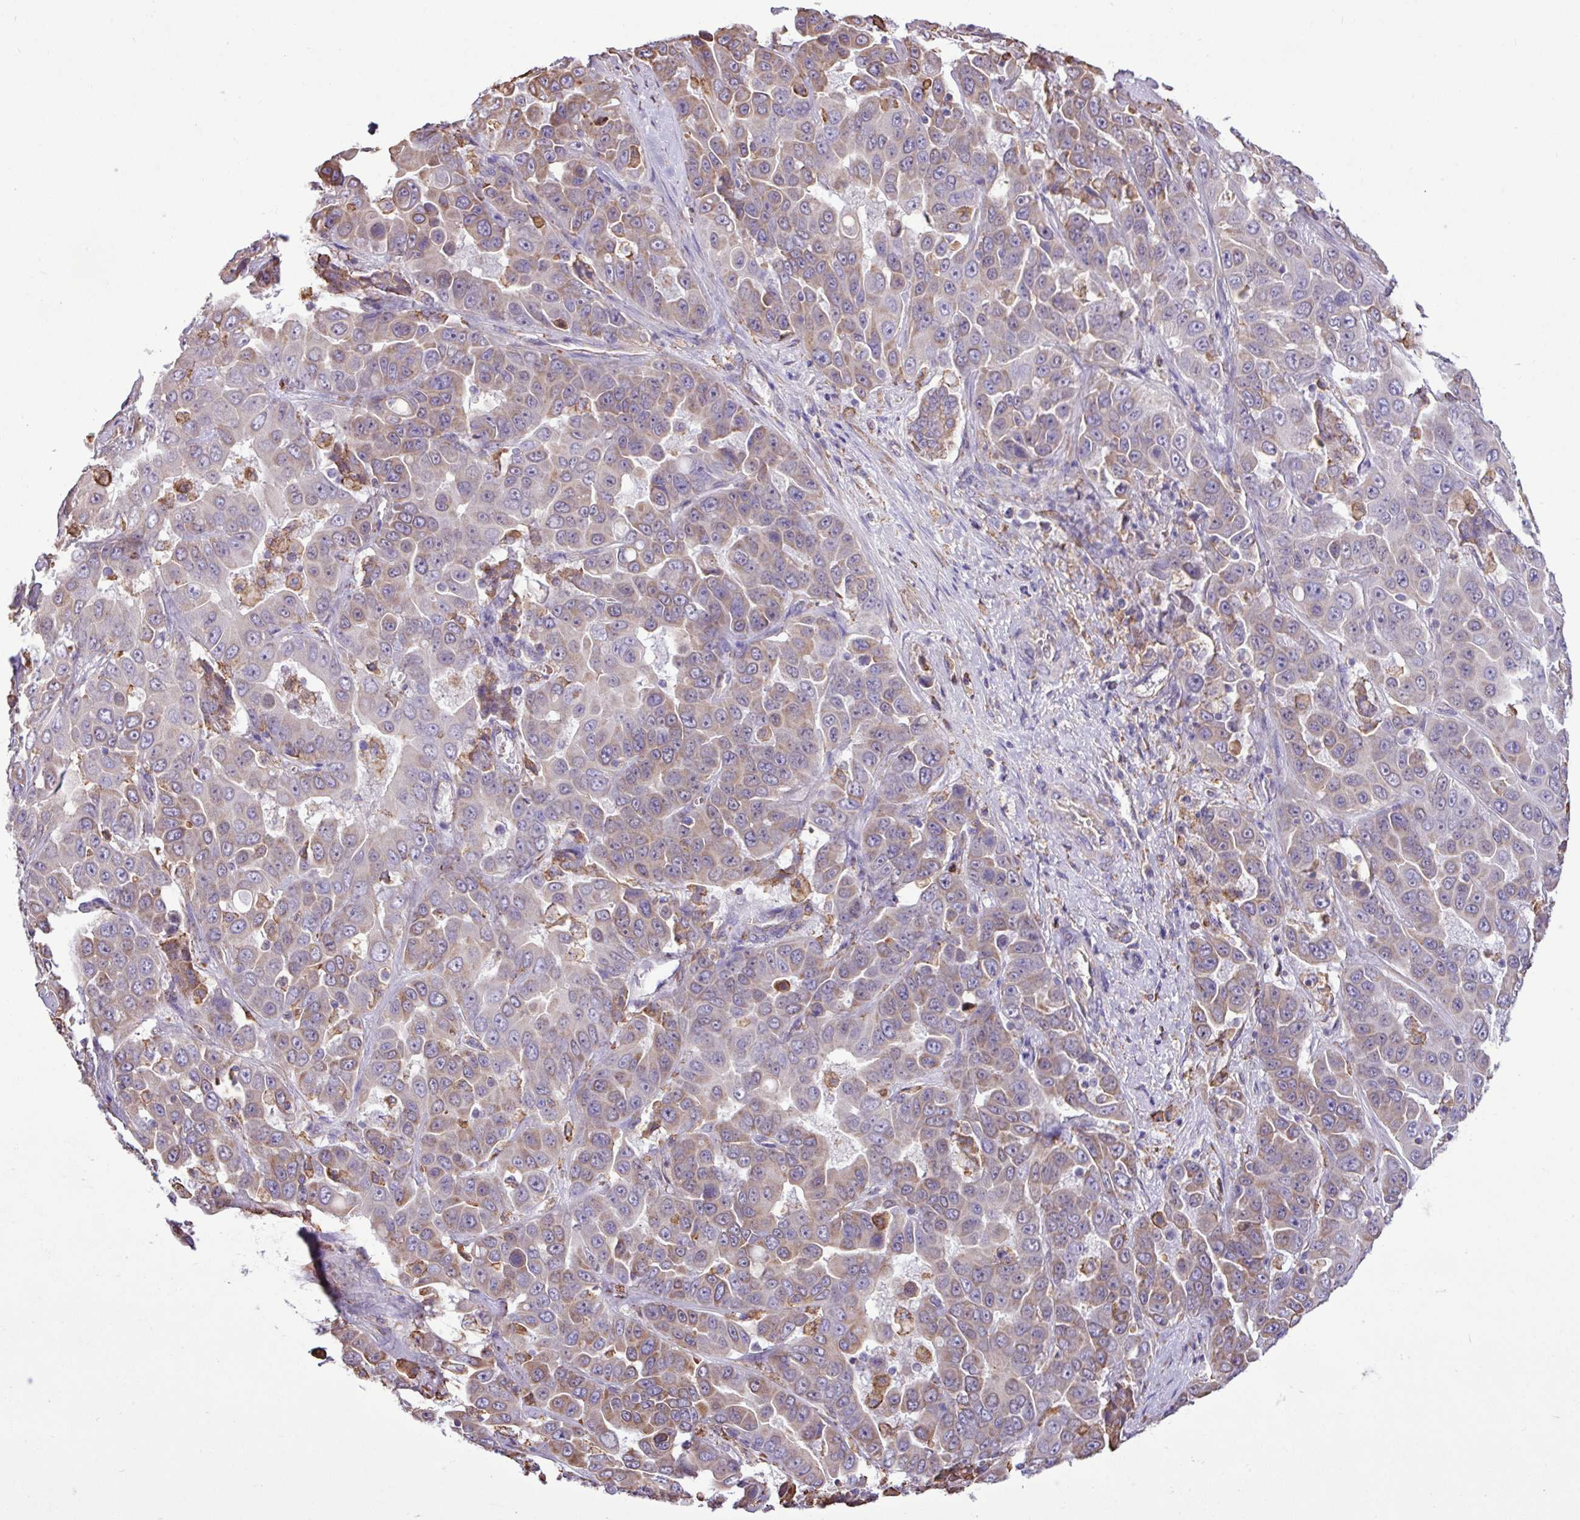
{"staining": {"intensity": "weak", "quantity": "25%-75%", "location": "cytoplasmic/membranous"}, "tissue": "liver cancer", "cell_type": "Tumor cells", "image_type": "cancer", "snomed": [{"axis": "morphology", "description": "Cholangiocarcinoma"}, {"axis": "topography", "description": "Liver"}], "caption": "Immunohistochemistry (IHC) (DAB) staining of human cholangiocarcinoma (liver) exhibits weak cytoplasmic/membranous protein staining in about 25%-75% of tumor cells.", "gene": "ZSCAN5A", "patient": {"sex": "female", "age": 52}}